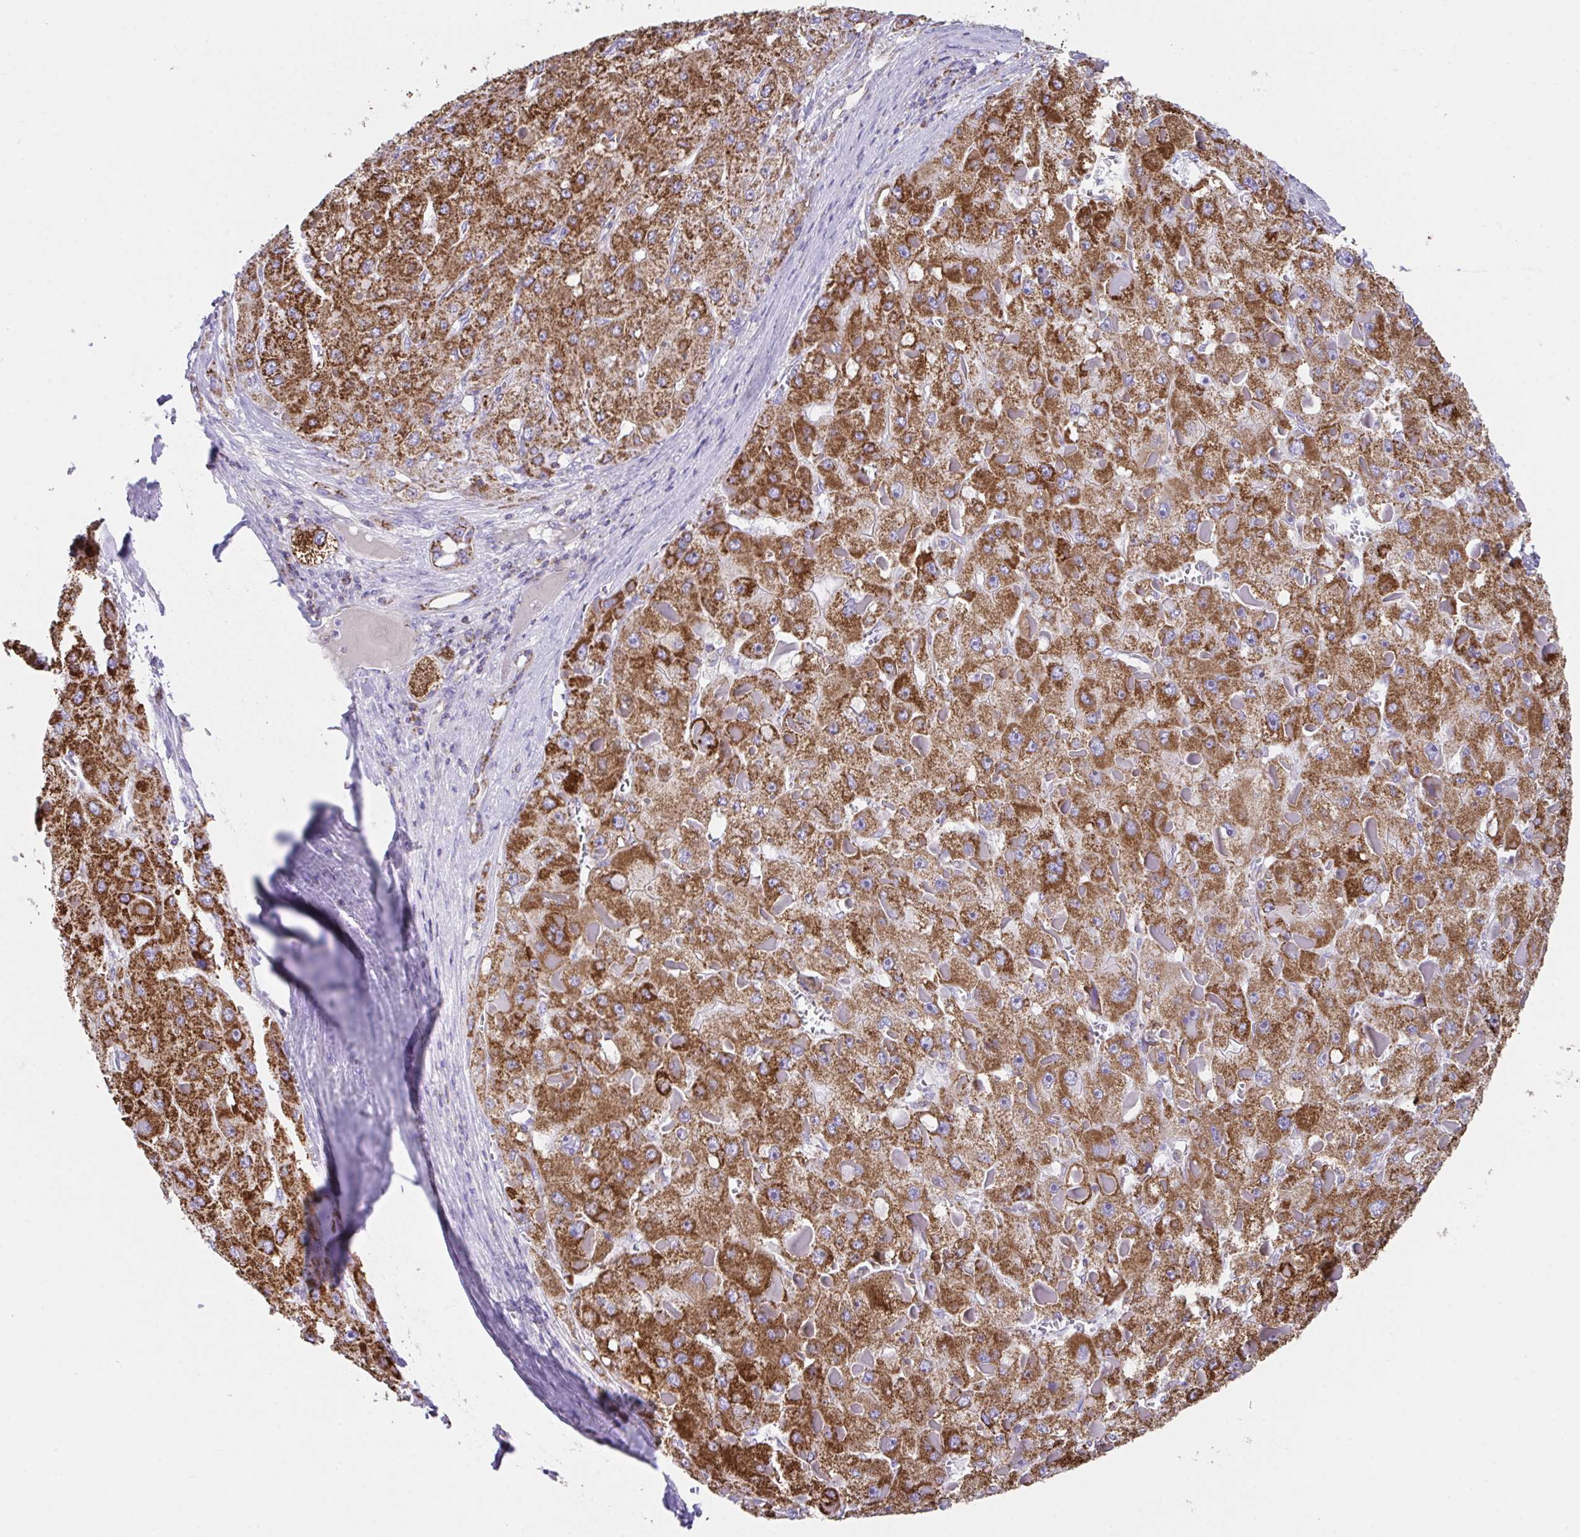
{"staining": {"intensity": "strong", "quantity": ">75%", "location": "cytoplasmic/membranous"}, "tissue": "liver cancer", "cell_type": "Tumor cells", "image_type": "cancer", "snomed": [{"axis": "morphology", "description": "Carcinoma, Hepatocellular, NOS"}, {"axis": "topography", "description": "Liver"}], "caption": "Immunohistochemical staining of human liver hepatocellular carcinoma reveals strong cytoplasmic/membranous protein staining in approximately >75% of tumor cells.", "gene": "PCMTD2", "patient": {"sex": "female", "age": 73}}